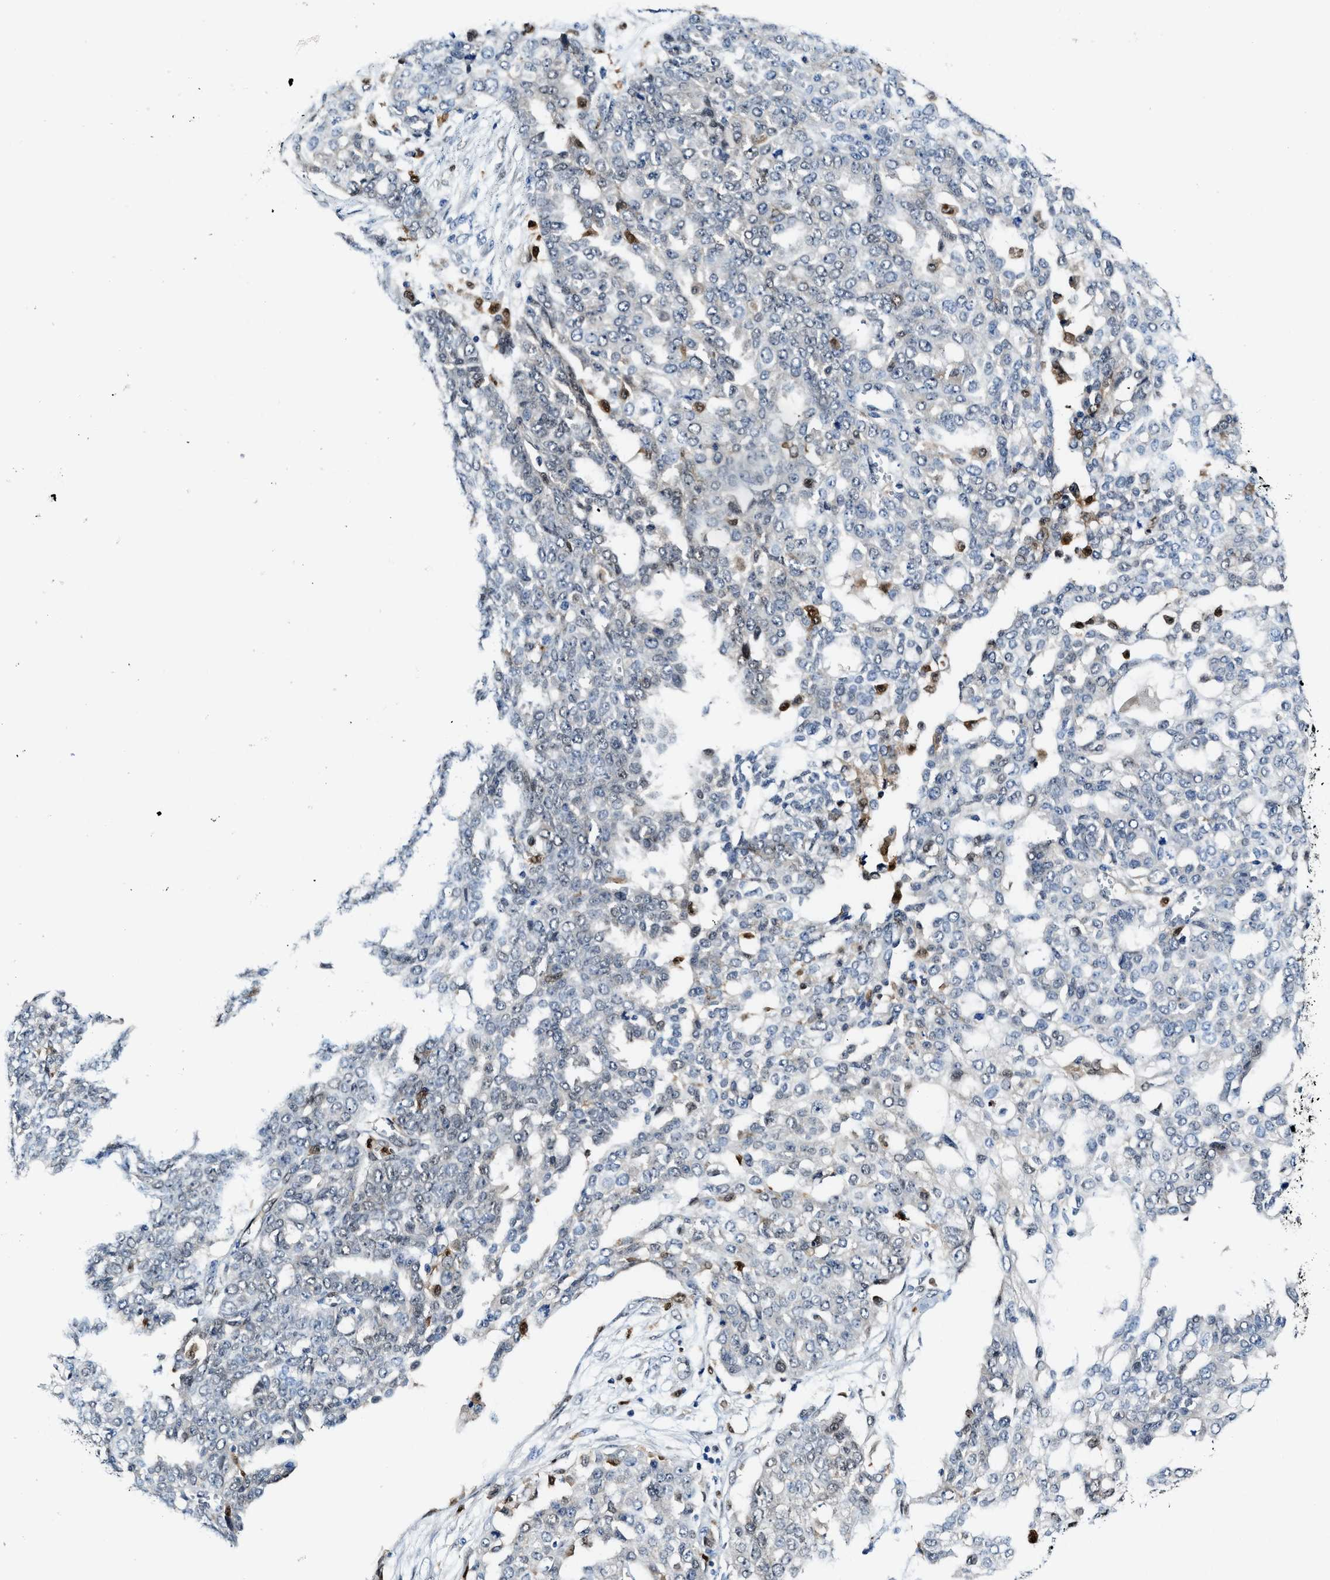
{"staining": {"intensity": "negative", "quantity": "none", "location": "none"}, "tissue": "ovarian cancer", "cell_type": "Tumor cells", "image_type": "cancer", "snomed": [{"axis": "morphology", "description": "Cystadenocarcinoma, serous, NOS"}, {"axis": "topography", "description": "Soft tissue"}, {"axis": "topography", "description": "Ovary"}], "caption": "Ovarian cancer (serous cystadenocarcinoma) was stained to show a protein in brown. There is no significant expression in tumor cells.", "gene": "LTA4H", "patient": {"sex": "female", "age": 57}}